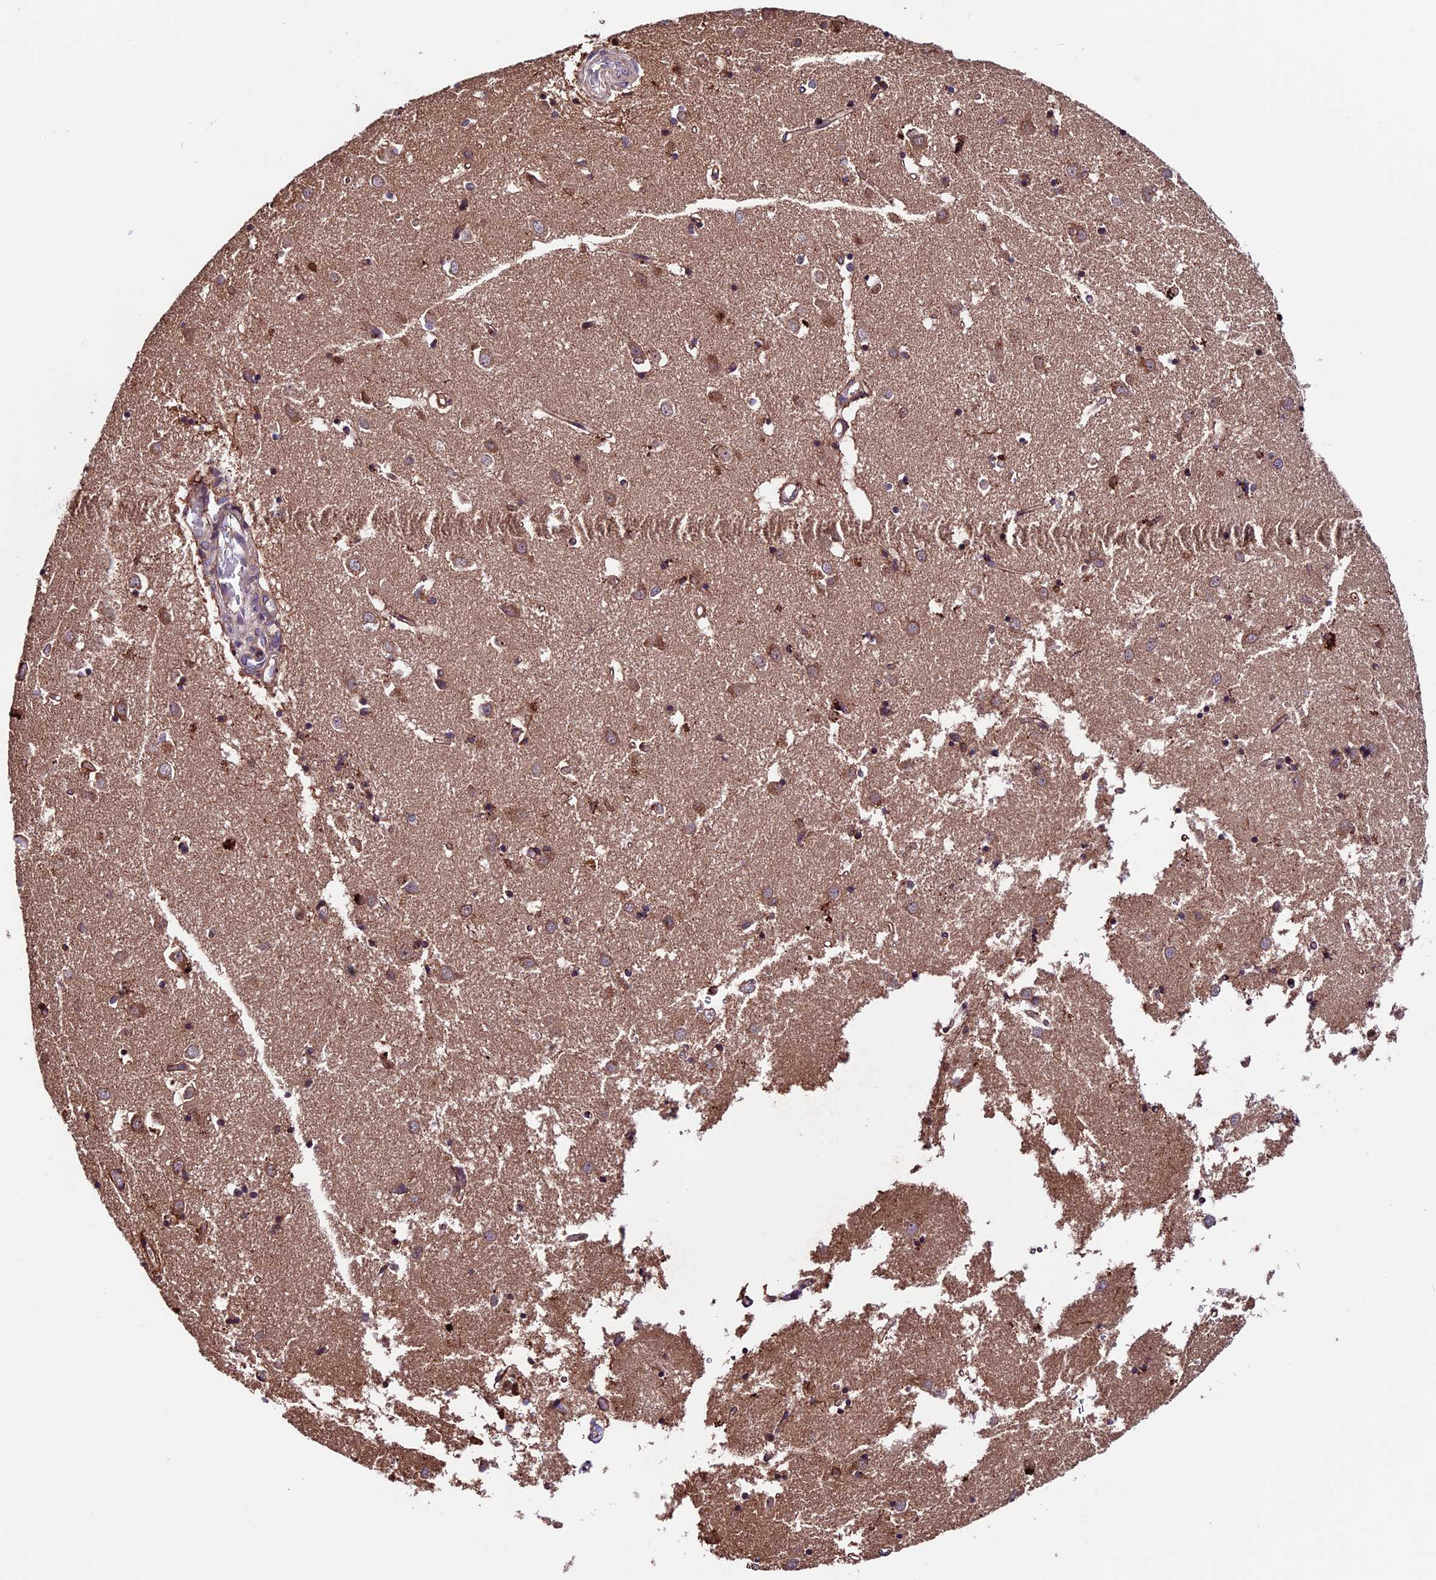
{"staining": {"intensity": "moderate", "quantity": "<25%", "location": "cytoplasmic/membranous,nuclear"}, "tissue": "caudate", "cell_type": "Glial cells", "image_type": "normal", "snomed": [{"axis": "morphology", "description": "Normal tissue, NOS"}, {"axis": "topography", "description": "Lateral ventricle wall"}], "caption": "Glial cells reveal low levels of moderate cytoplasmic/membranous,nuclear positivity in about <25% of cells in normal human caudate.", "gene": "ZNF598", "patient": {"sex": "male", "age": 70}}